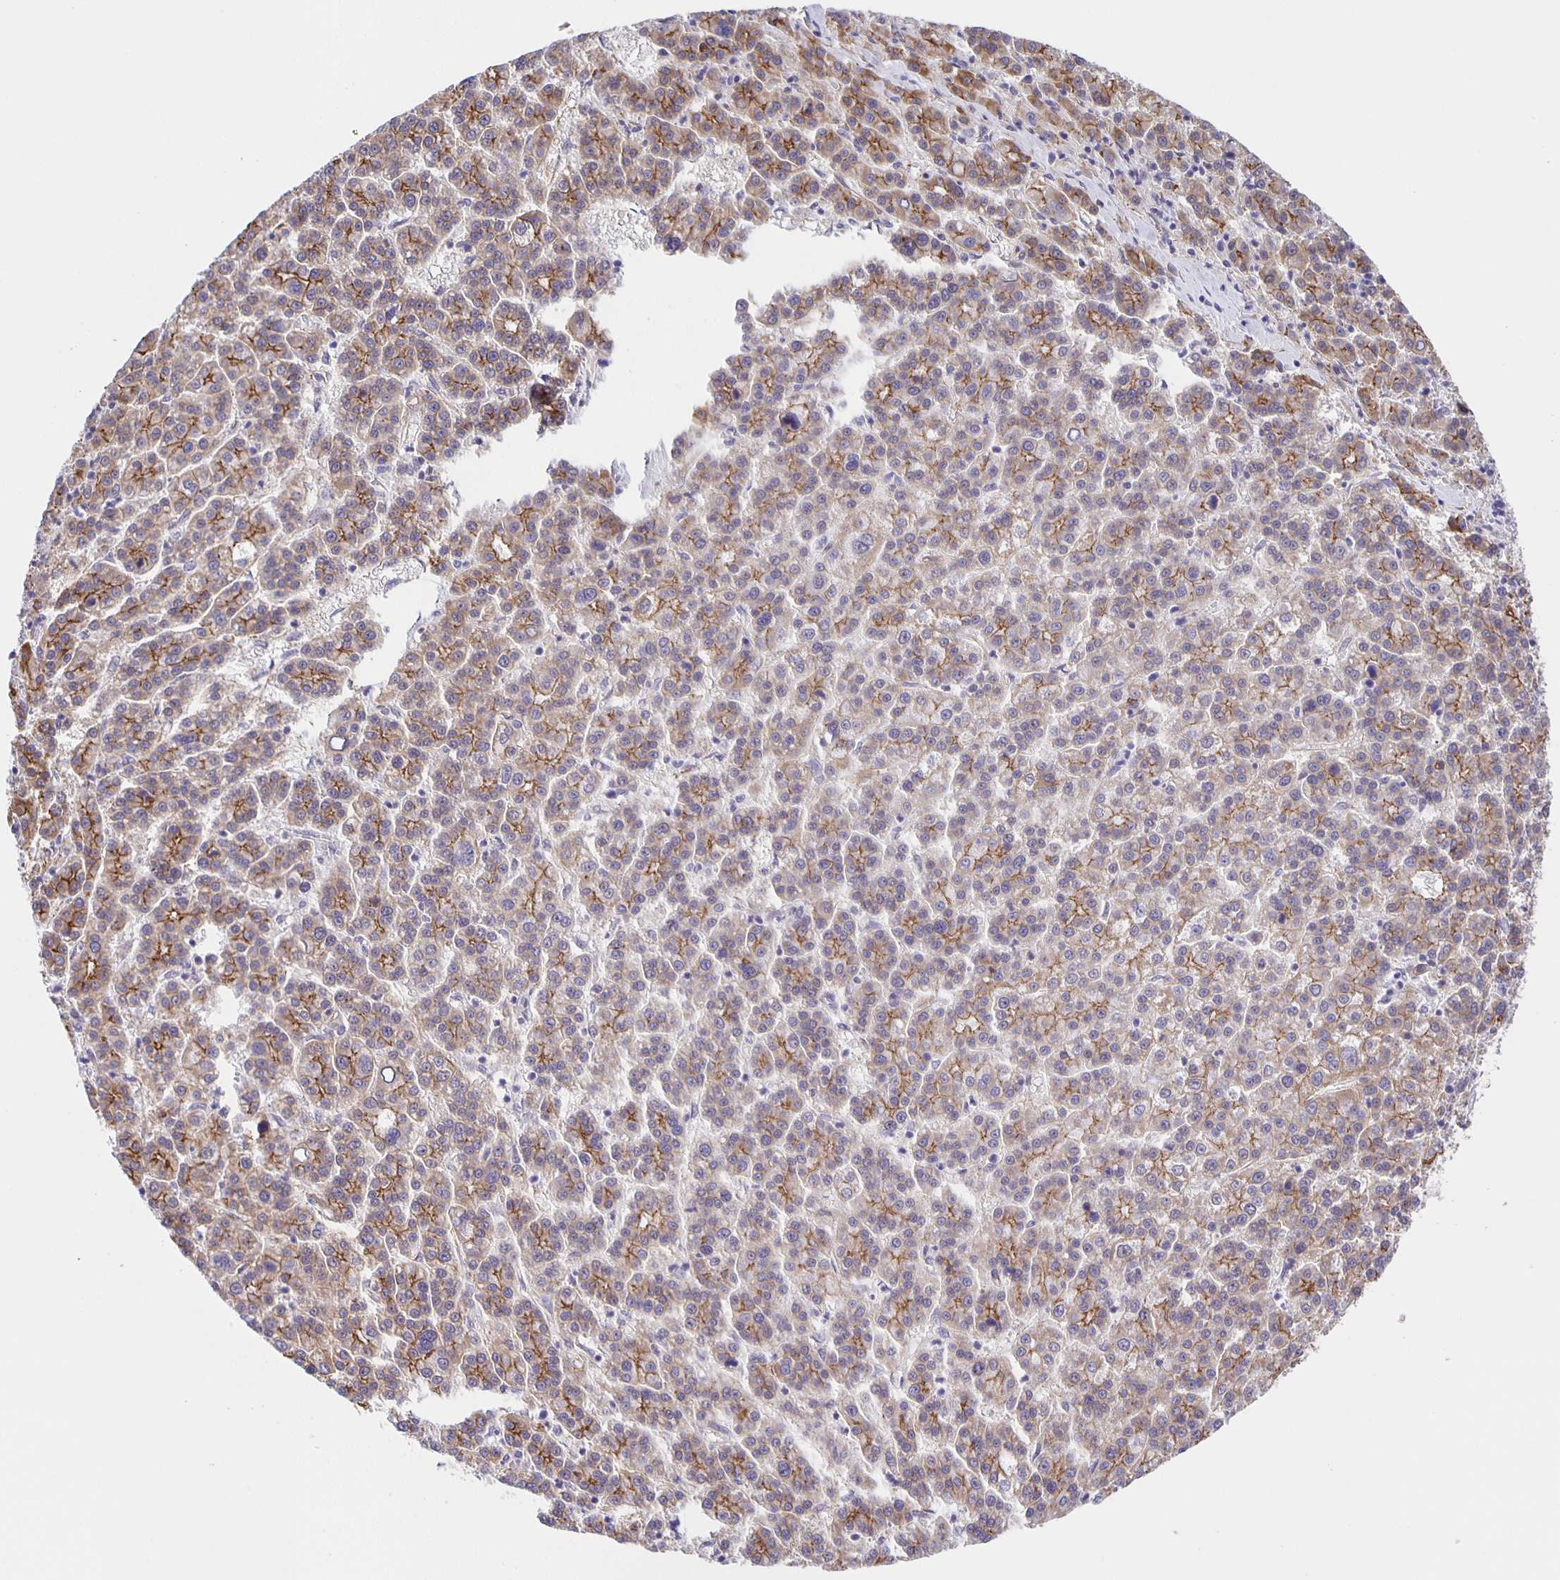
{"staining": {"intensity": "moderate", "quantity": "25%-75%", "location": "cytoplasmic/membranous"}, "tissue": "liver cancer", "cell_type": "Tumor cells", "image_type": "cancer", "snomed": [{"axis": "morphology", "description": "Carcinoma, Hepatocellular, NOS"}, {"axis": "topography", "description": "Liver"}], "caption": "This is an image of immunohistochemistry staining of liver cancer, which shows moderate positivity in the cytoplasmic/membranous of tumor cells.", "gene": "JMJD4", "patient": {"sex": "female", "age": 58}}